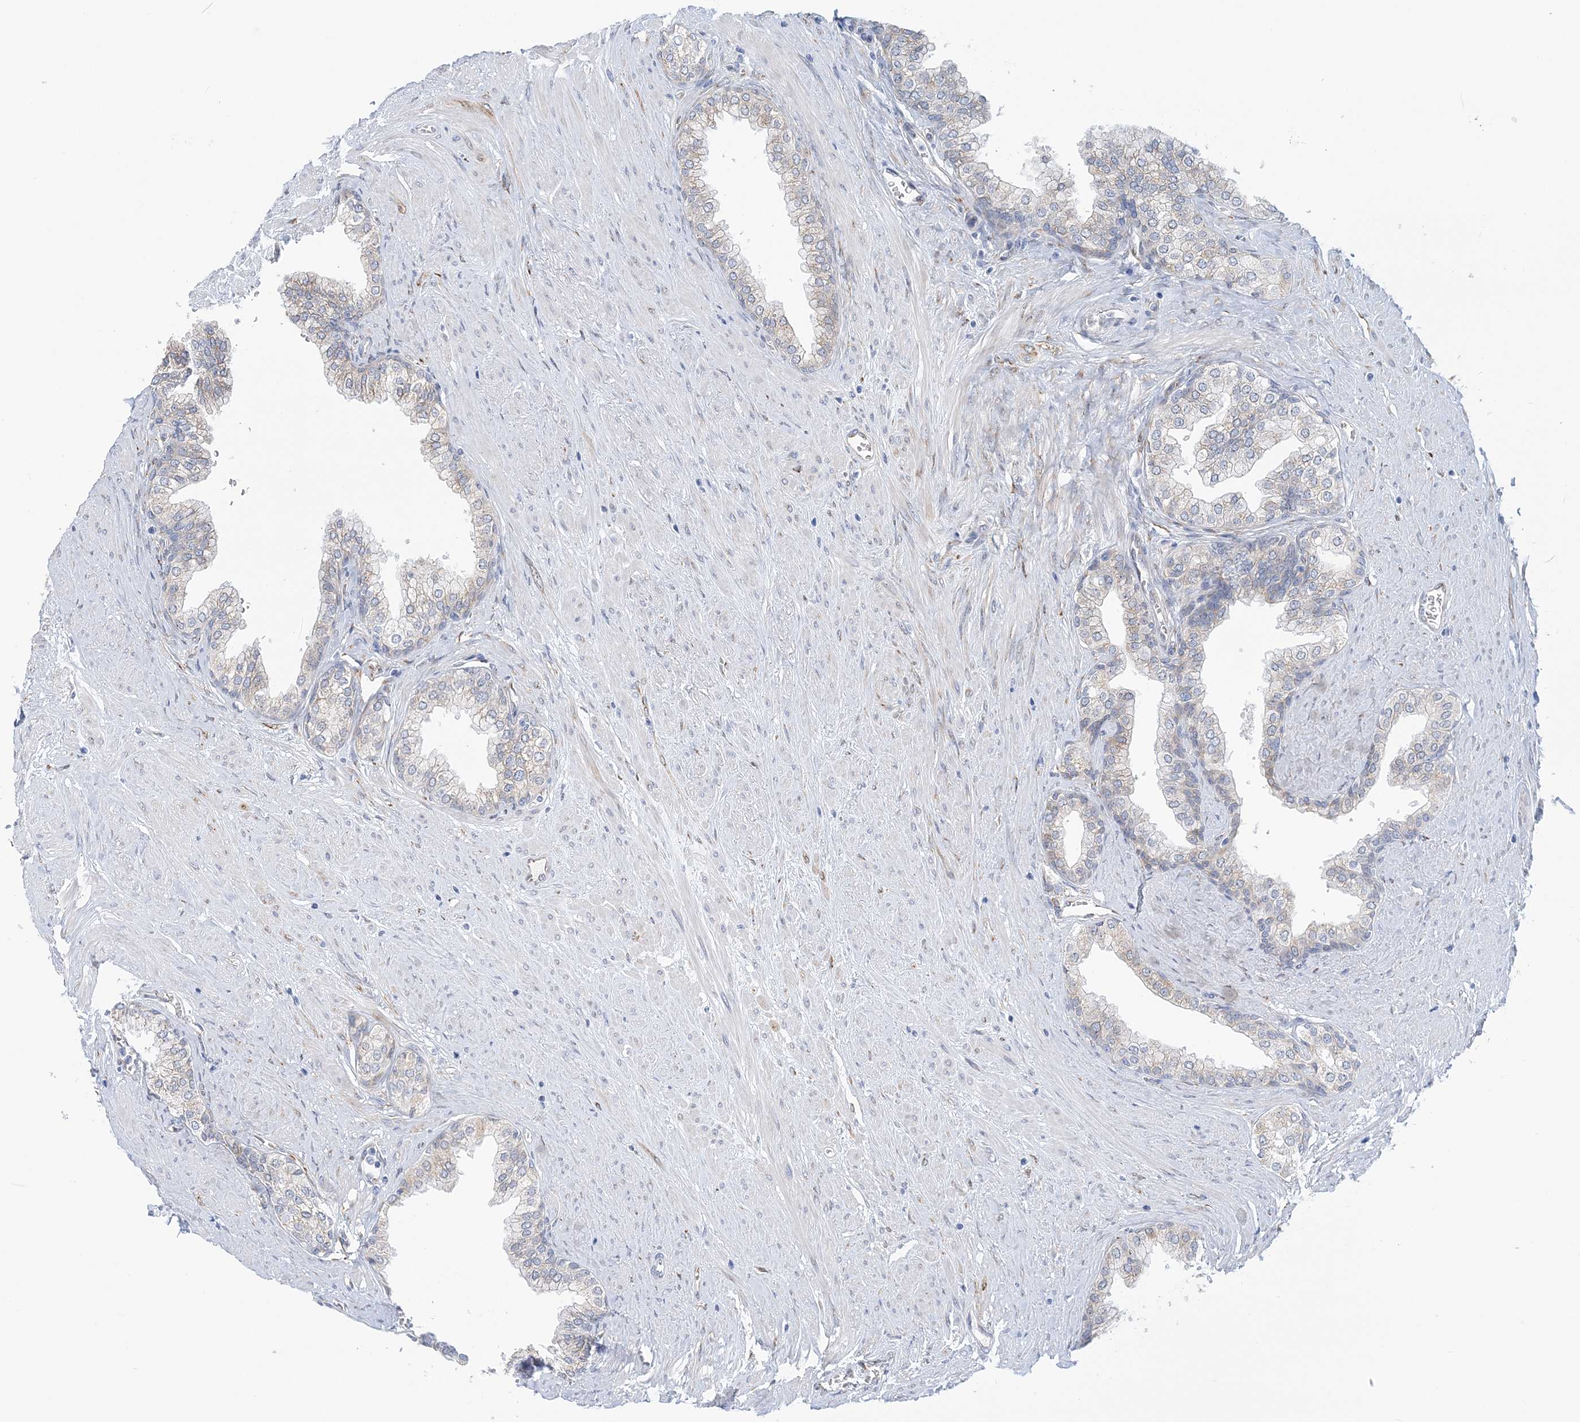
{"staining": {"intensity": "weak", "quantity": "25%-75%", "location": "cytoplasmic/membranous"}, "tissue": "prostate", "cell_type": "Glandular cells", "image_type": "normal", "snomed": [{"axis": "morphology", "description": "Normal tissue, NOS"}, {"axis": "morphology", "description": "Urothelial carcinoma, Low grade"}, {"axis": "topography", "description": "Urinary bladder"}, {"axis": "topography", "description": "Prostate"}], "caption": "This is a histology image of immunohistochemistry staining of benign prostate, which shows weak positivity in the cytoplasmic/membranous of glandular cells.", "gene": "PLEKHG4B", "patient": {"sex": "male", "age": 60}}